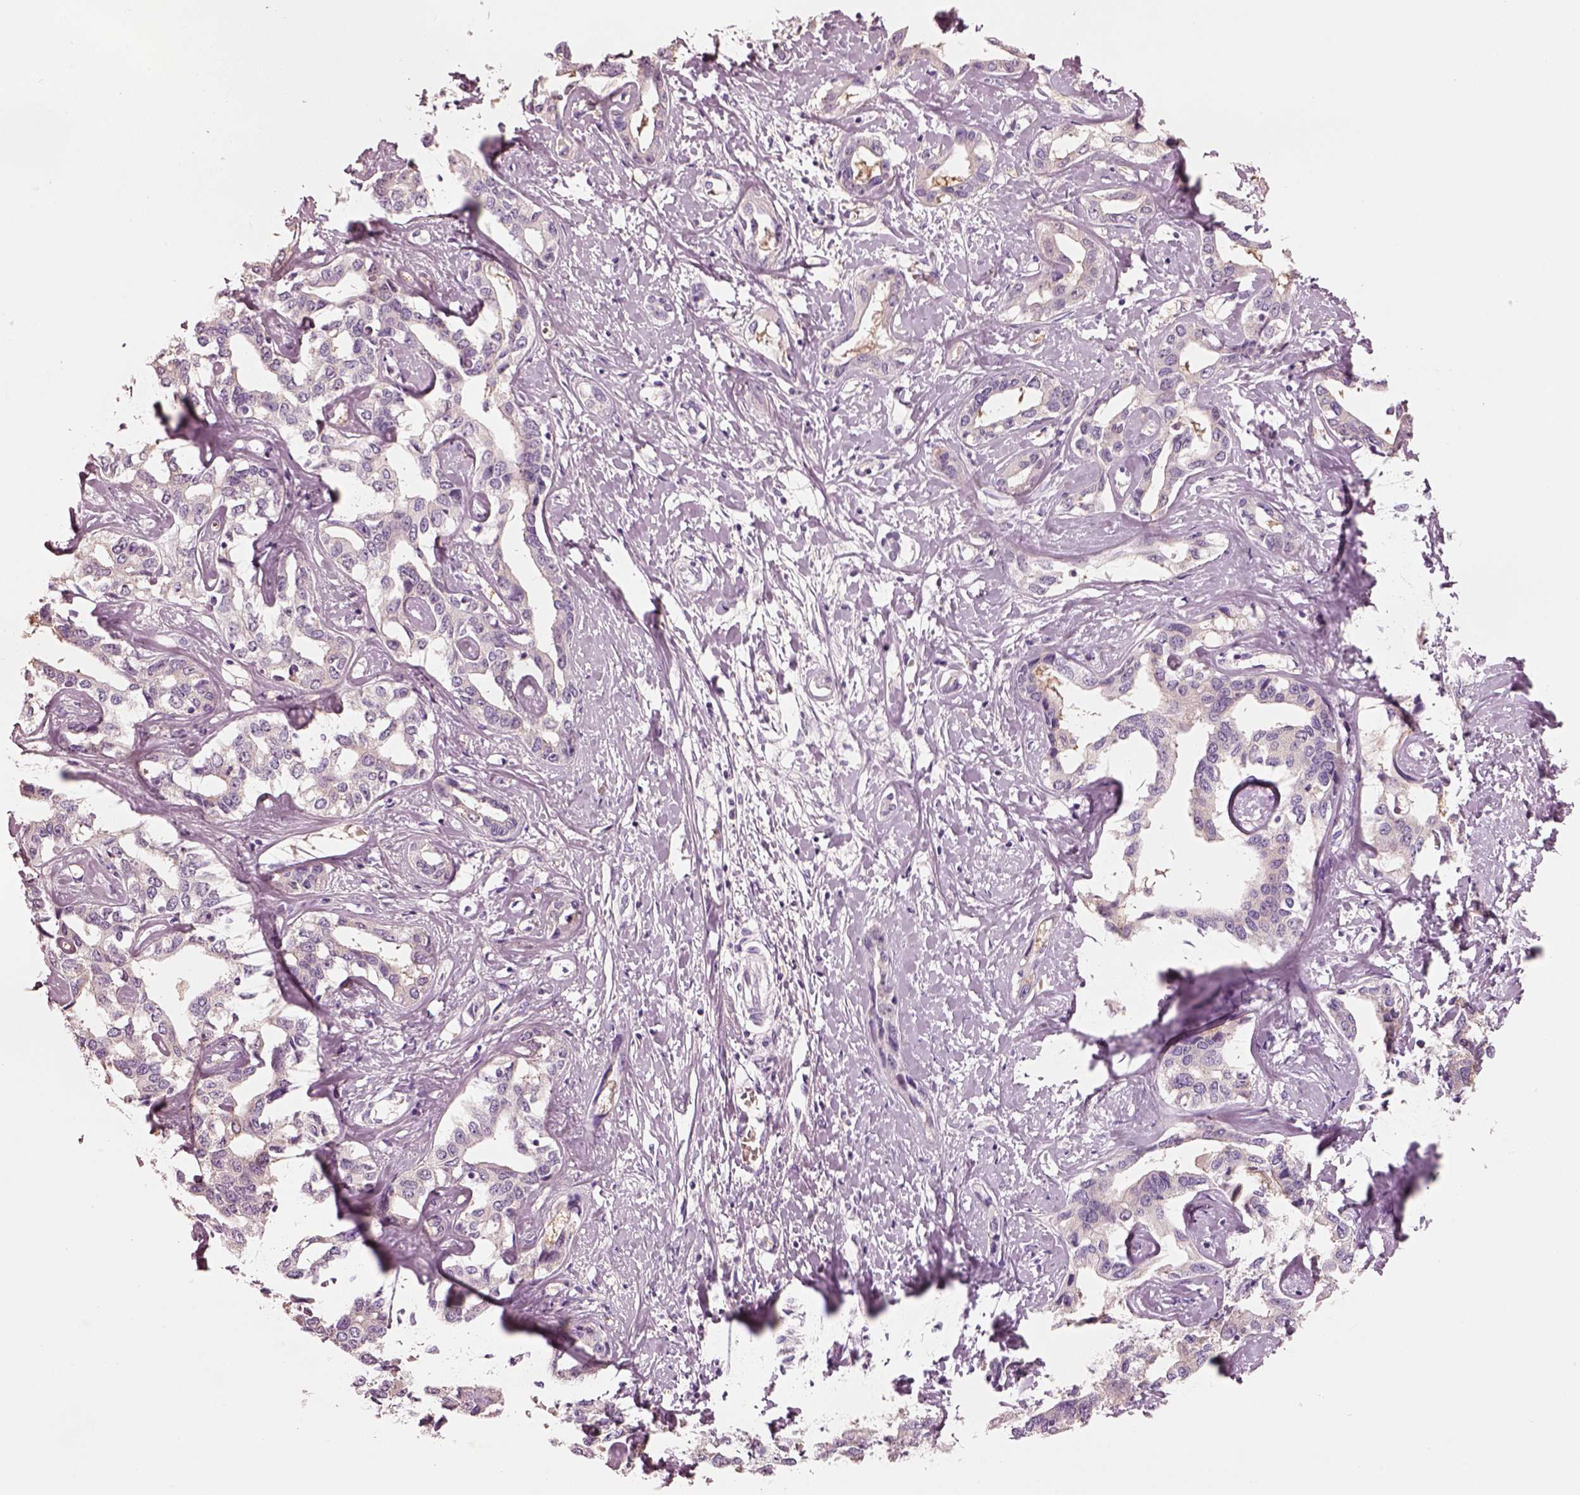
{"staining": {"intensity": "negative", "quantity": "none", "location": "none"}, "tissue": "liver cancer", "cell_type": "Tumor cells", "image_type": "cancer", "snomed": [{"axis": "morphology", "description": "Cholangiocarcinoma"}, {"axis": "topography", "description": "Liver"}], "caption": "High power microscopy histopathology image of an immunohistochemistry micrograph of liver cancer (cholangiocarcinoma), revealing no significant positivity in tumor cells.", "gene": "ELSPBP1", "patient": {"sex": "male", "age": 59}}